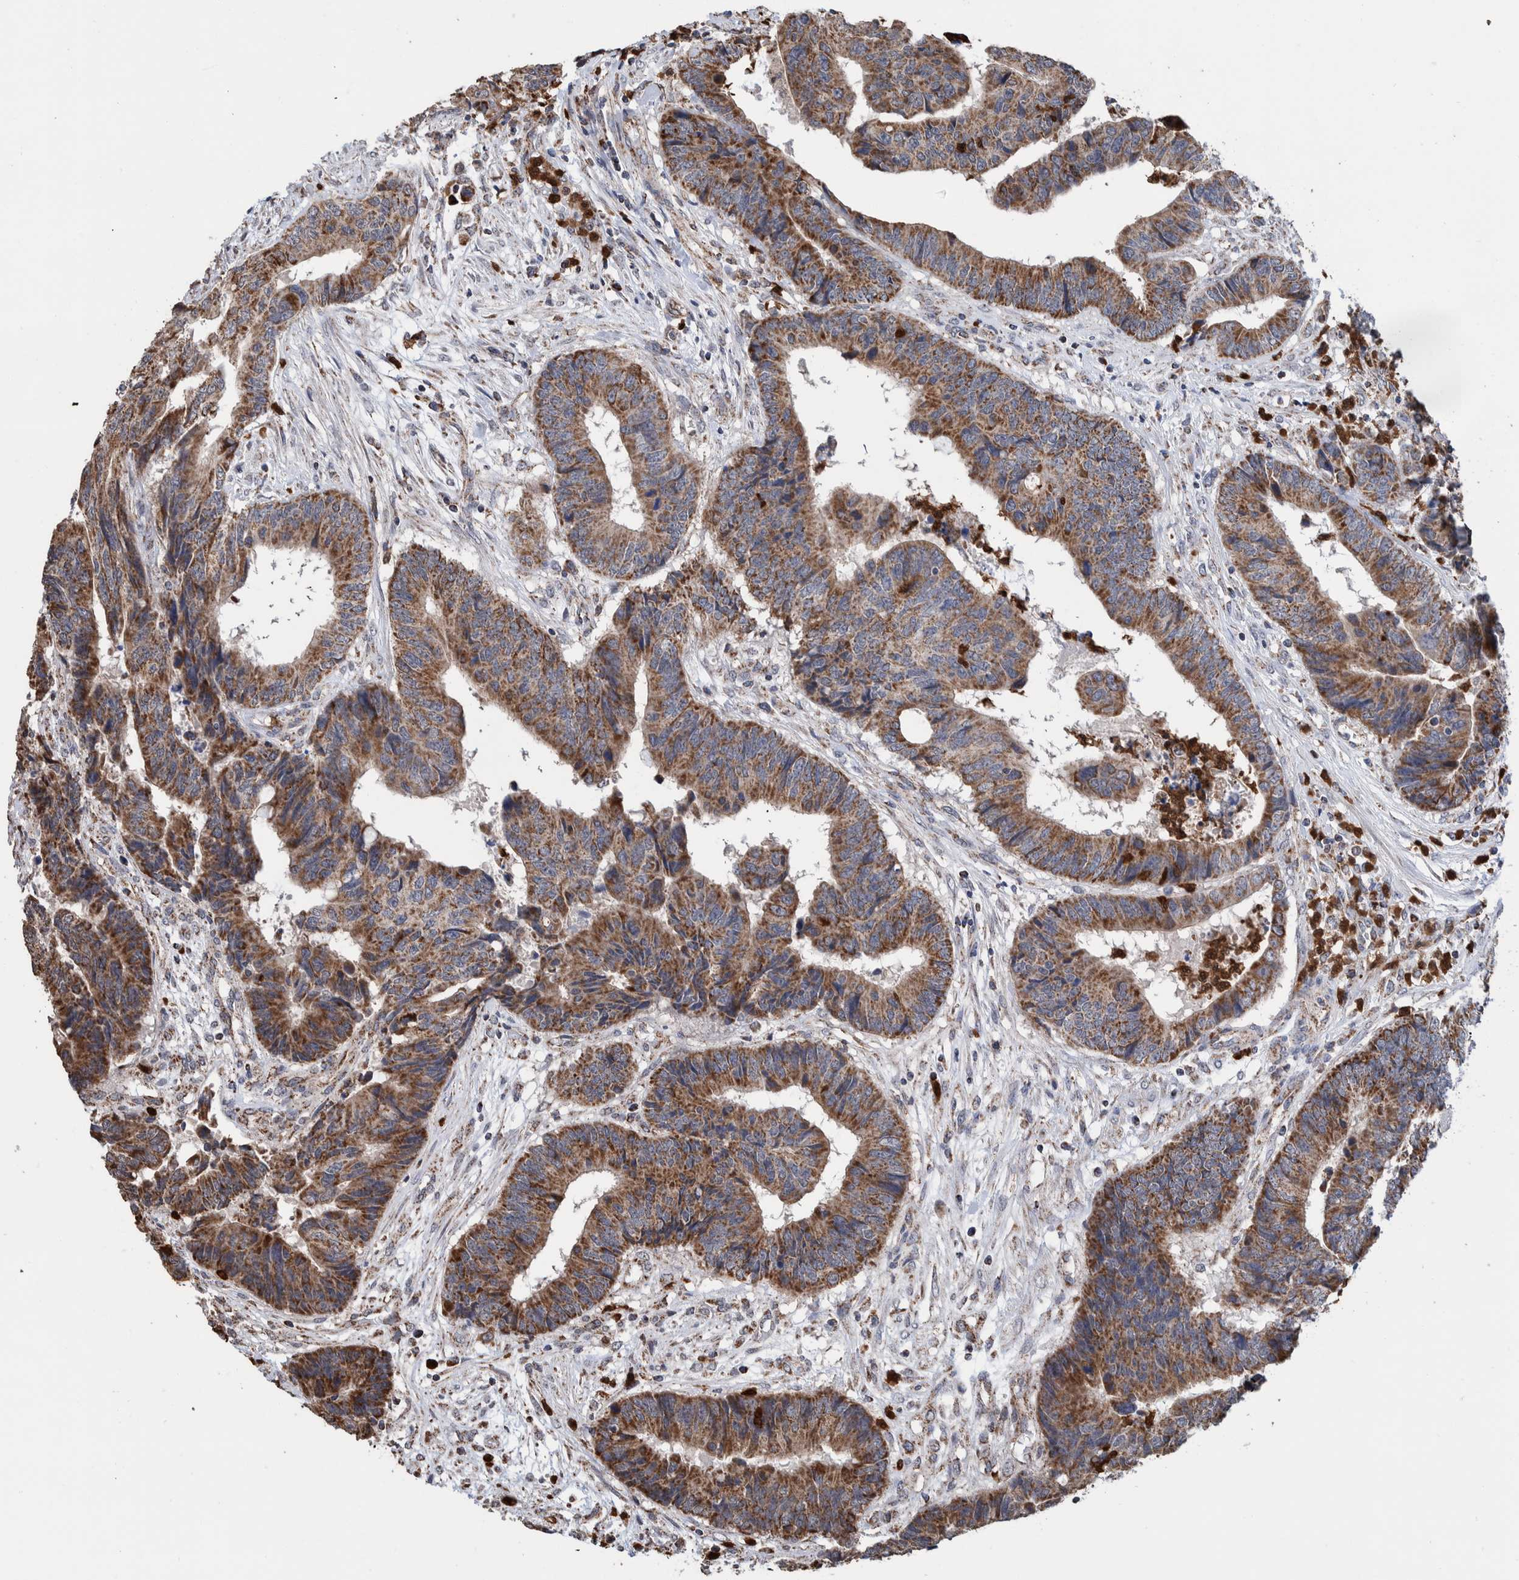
{"staining": {"intensity": "moderate", "quantity": ">75%", "location": "cytoplasmic/membranous"}, "tissue": "colorectal cancer", "cell_type": "Tumor cells", "image_type": "cancer", "snomed": [{"axis": "morphology", "description": "Adenocarcinoma, NOS"}, {"axis": "topography", "description": "Rectum"}], "caption": "Protein staining displays moderate cytoplasmic/membranous staining in about >75% of tumor cells in colorectal cancer (adenocarcinoma). The protein of interest is shown in brown color, while the nuclei are stained blue.", "gene": "DECR1", "patient": {"sex": "male", "age": 84}}